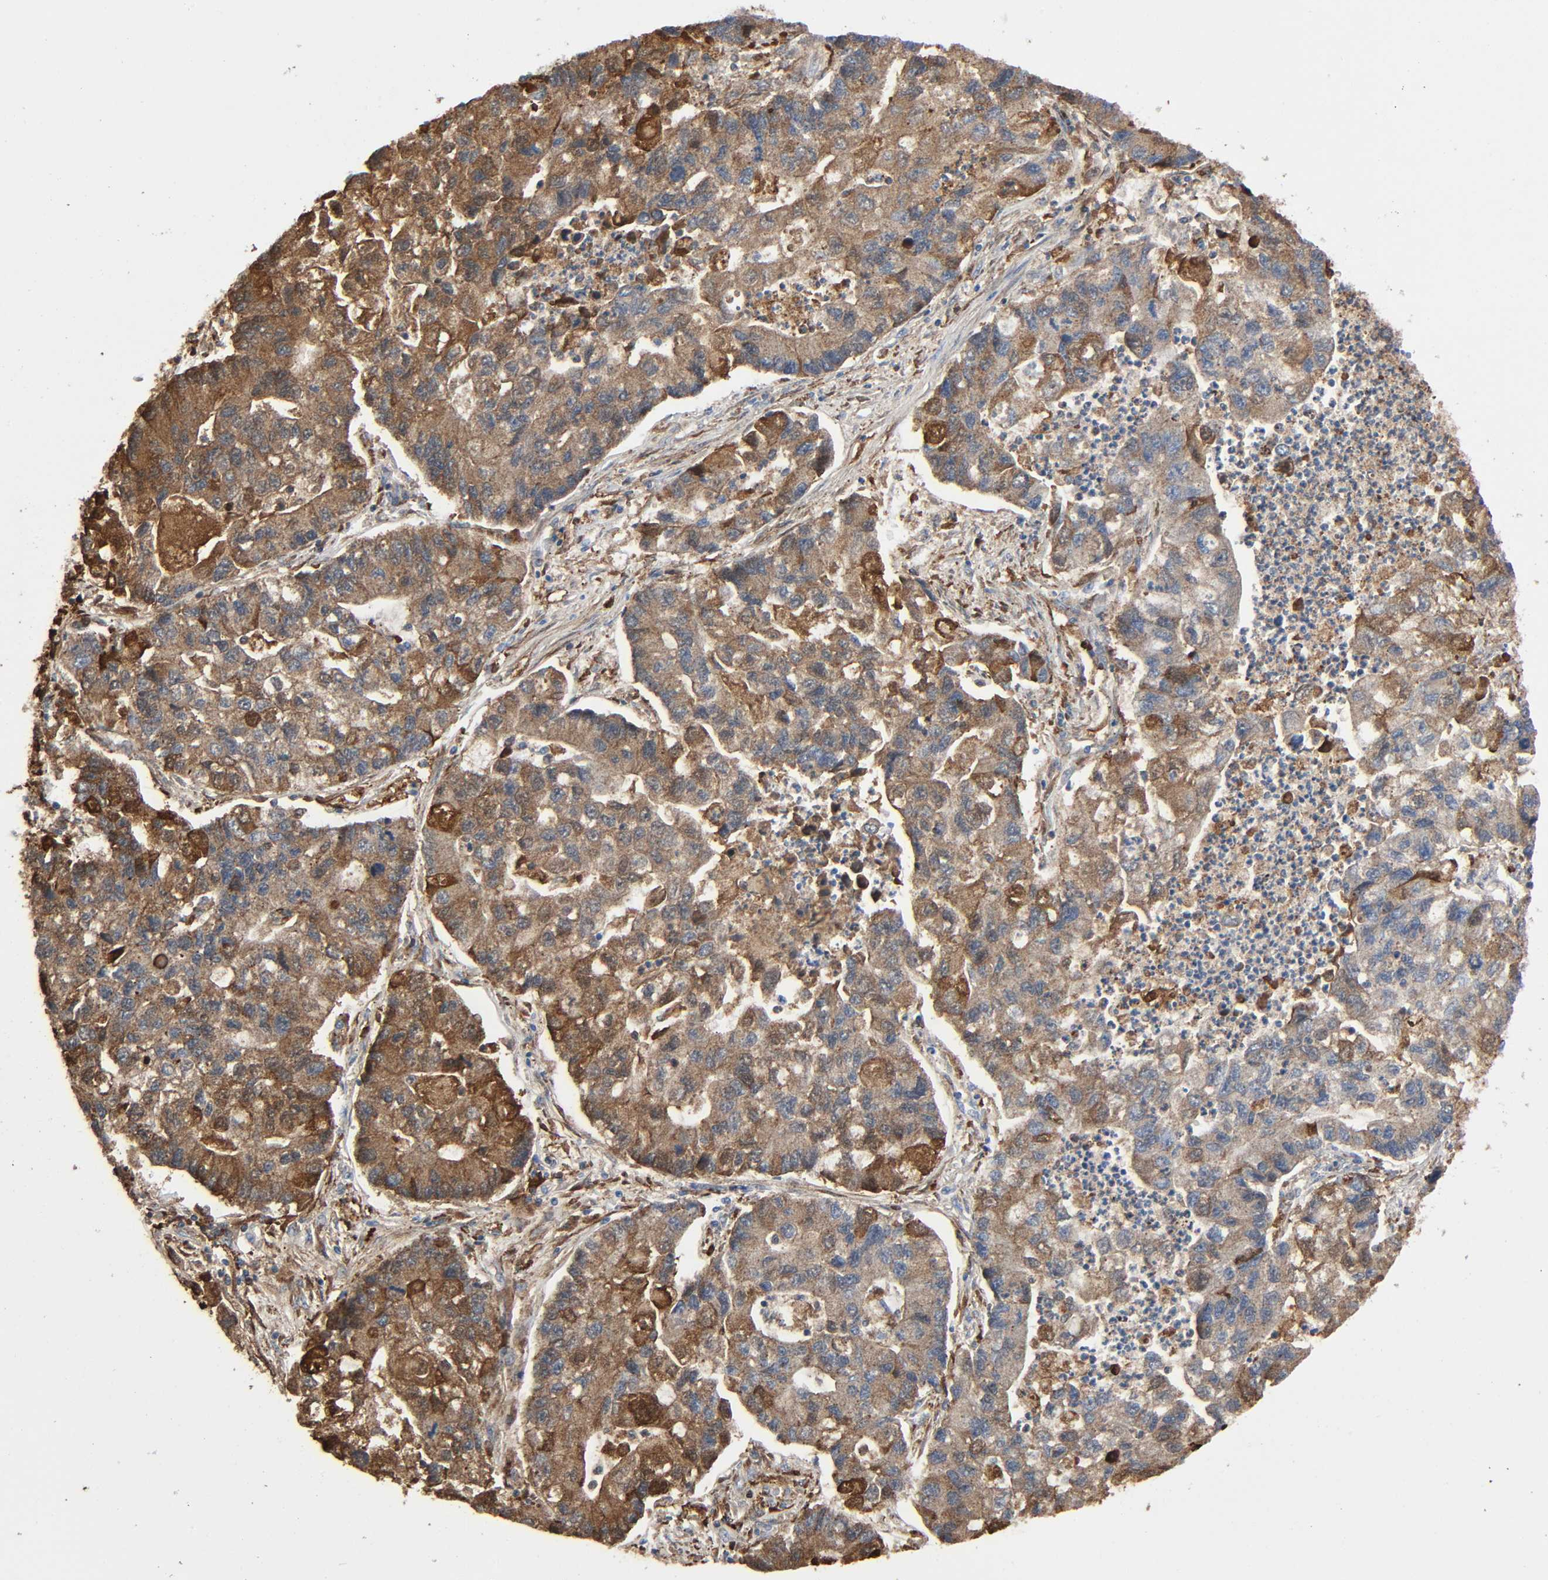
{"staining": {"intensity": "moderate", "quantity": ">75%", "location": "cytoplasmic/membranous"}, "tissue": "lung cancer", "cell_type": "Tumor cells", "image_type": "cancer", "snomed": [{"axis": "morphology", "description": "Adenocarcinoma, NOS"}, {"axis": "topography", "description": "Lung"}], "caption": "Immunohistochemical staining of lung cancer (adenocarcinoma) displays medium levels of moderate cytoplasmic/membranous positivity in approximately >75% of tumor cells.", "gene": "C3", "patient": {"sex": "female", "age": 51}}